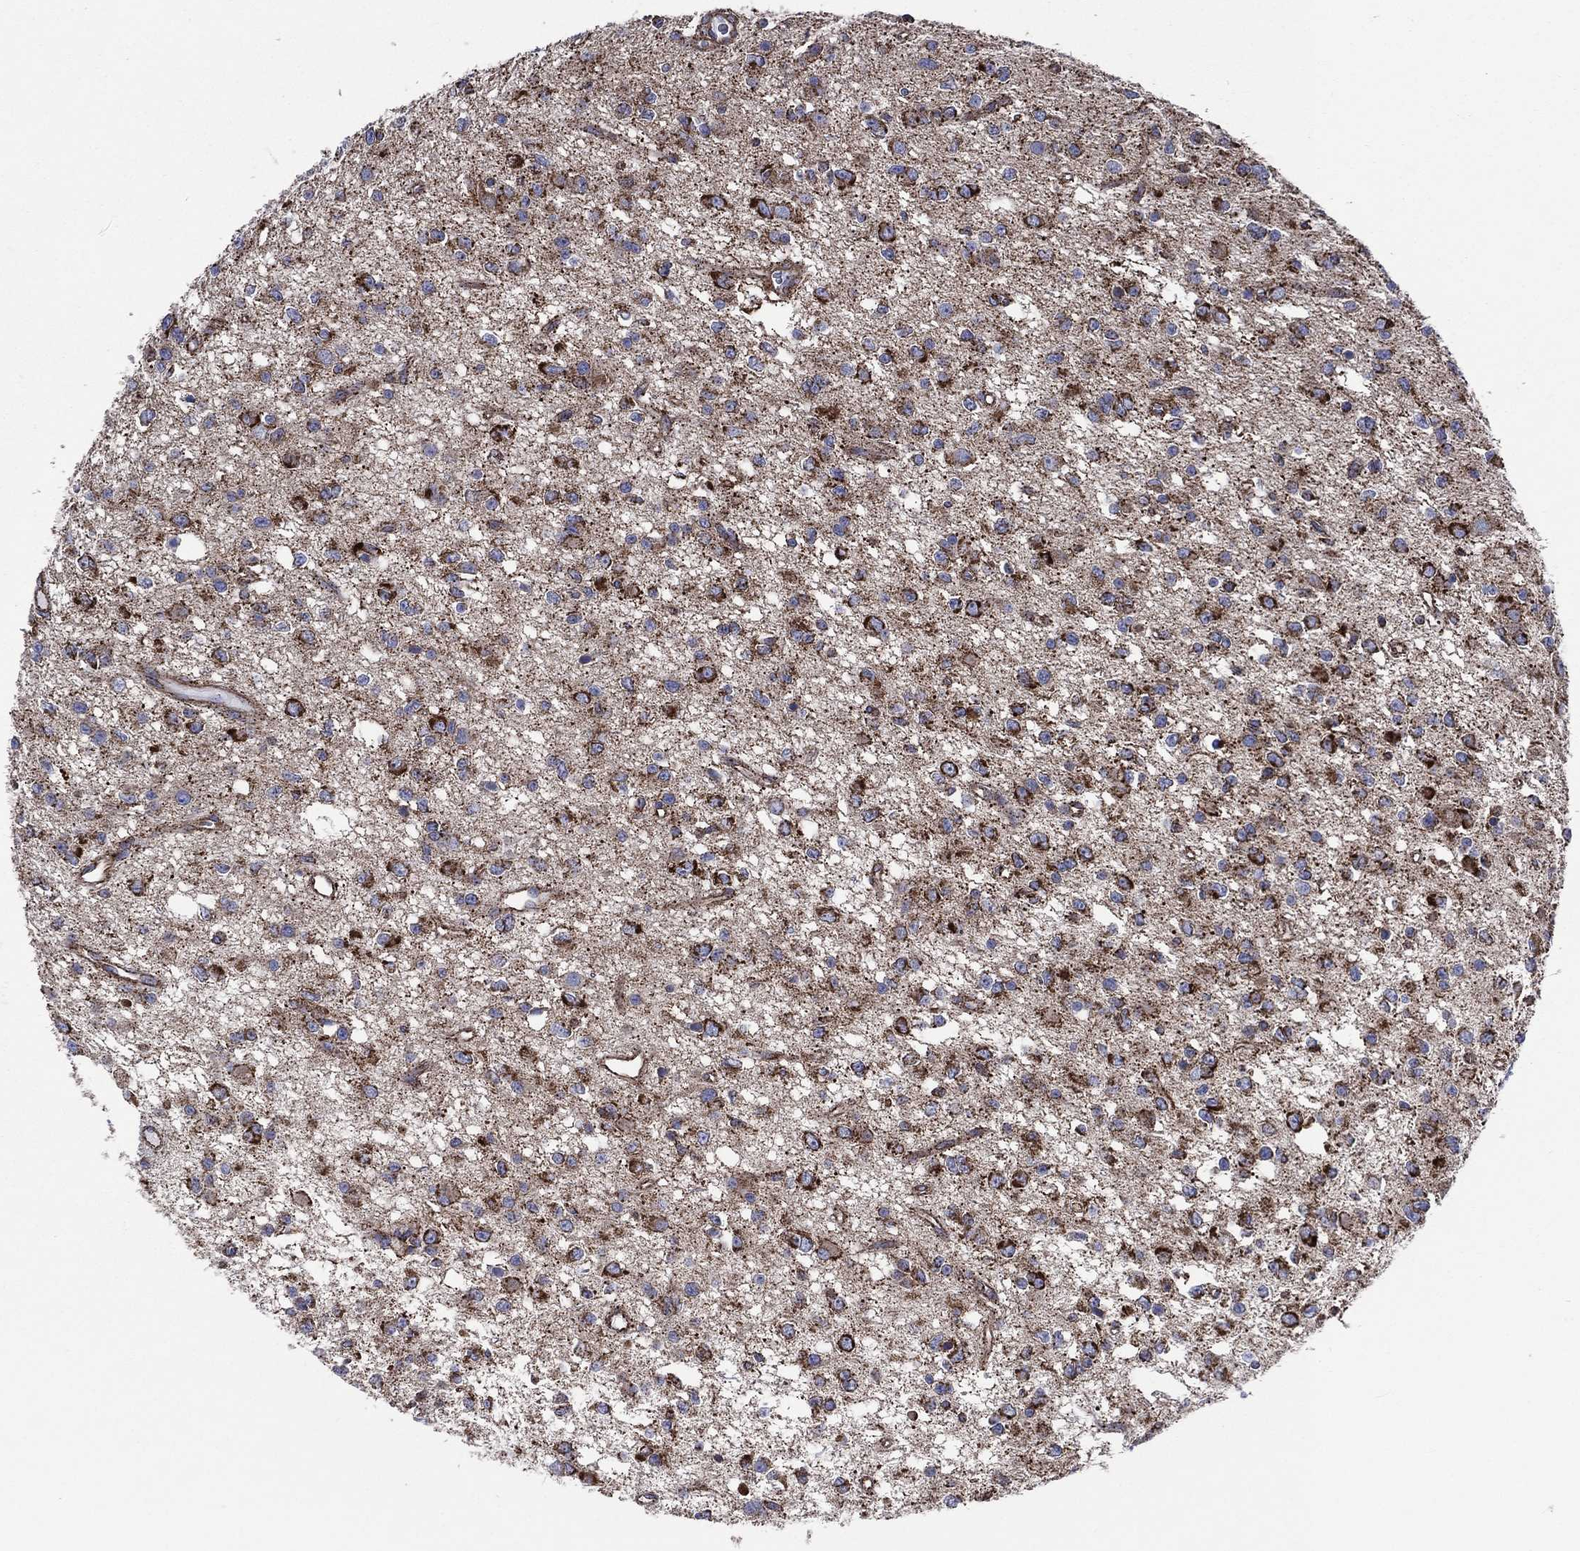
{"staining": {"intensity": "strong", "quantity": ">75%", "location": "cytoplasmic/membranous"}, "tissue": "glioma", "cell_type": "Tumor cells", "image_type": "cancer", "snomed": [{"axis": "morphology", "description": "Glioma, malignant, Low grade"}, {"axis": "topography", "description": "Brain"}], "caption": "A histopathology image of malignant glioma (low-grade) stained for a protein exhibits strong cytoplasmic/membranous brown staining in tumor cells.", "gene": "ANKRD37", "patient": {"sex": "female", "age": 45}}